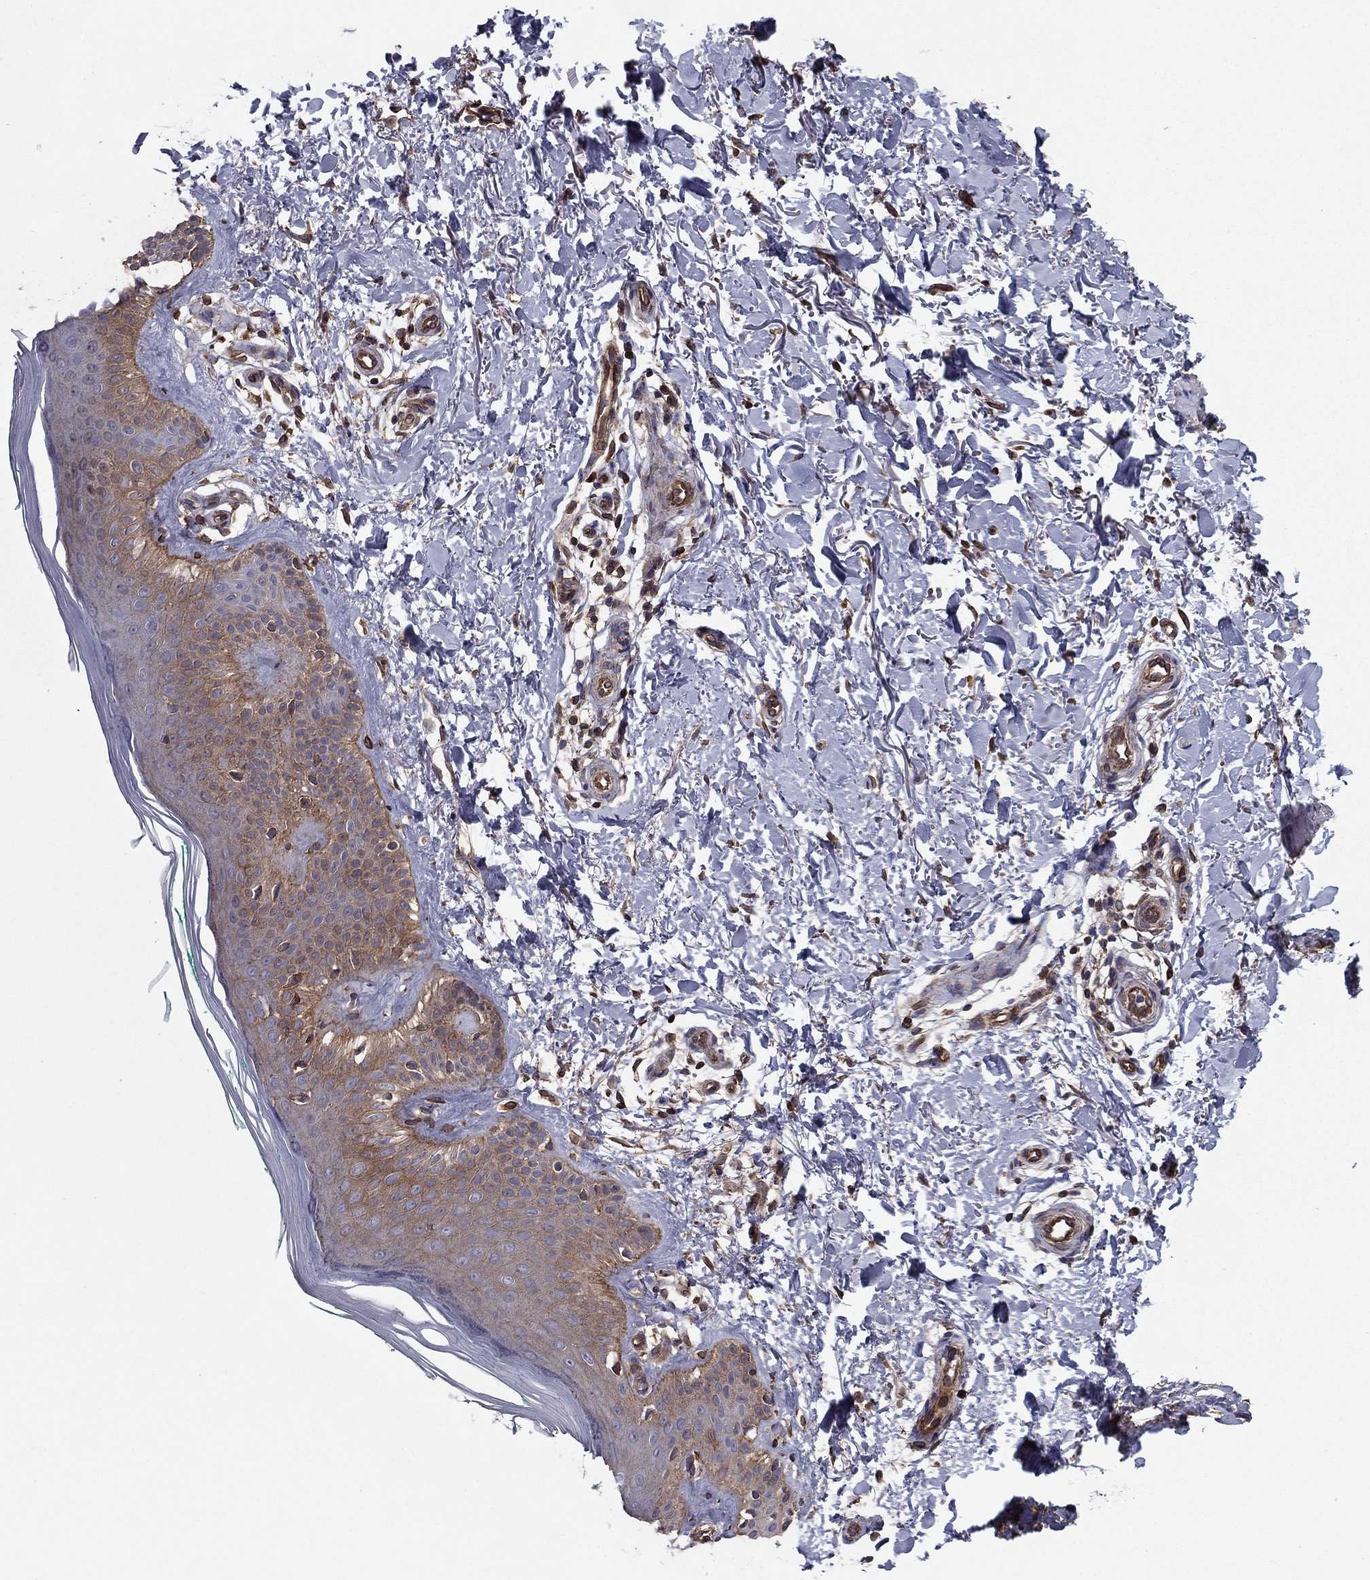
{"staining": {"intensity": "strong", "quantity": "<25%", "location": "cytoplasmic/membranous"}, "tissue": "skin", "cell_type": "Fibroblasts", "image_type": "normal", "snomed": [{"axis": "morphology", "description": "Normal tissue, NOS"}, {"axis": "morphology", "description": "Inflammation, NOS"}, {"axis": "morphology", "description": "Fibrosis, NOS"}, {"axis": "topography", "description": "Skin"}], "caption": "Skin stained with a brown dye reveals strong cytoplasmic/membranous positive positivity in approximately <25% of fibroblasts.", "gene": "SHMT1", "patient": {"sex": "male", "age": 71}}